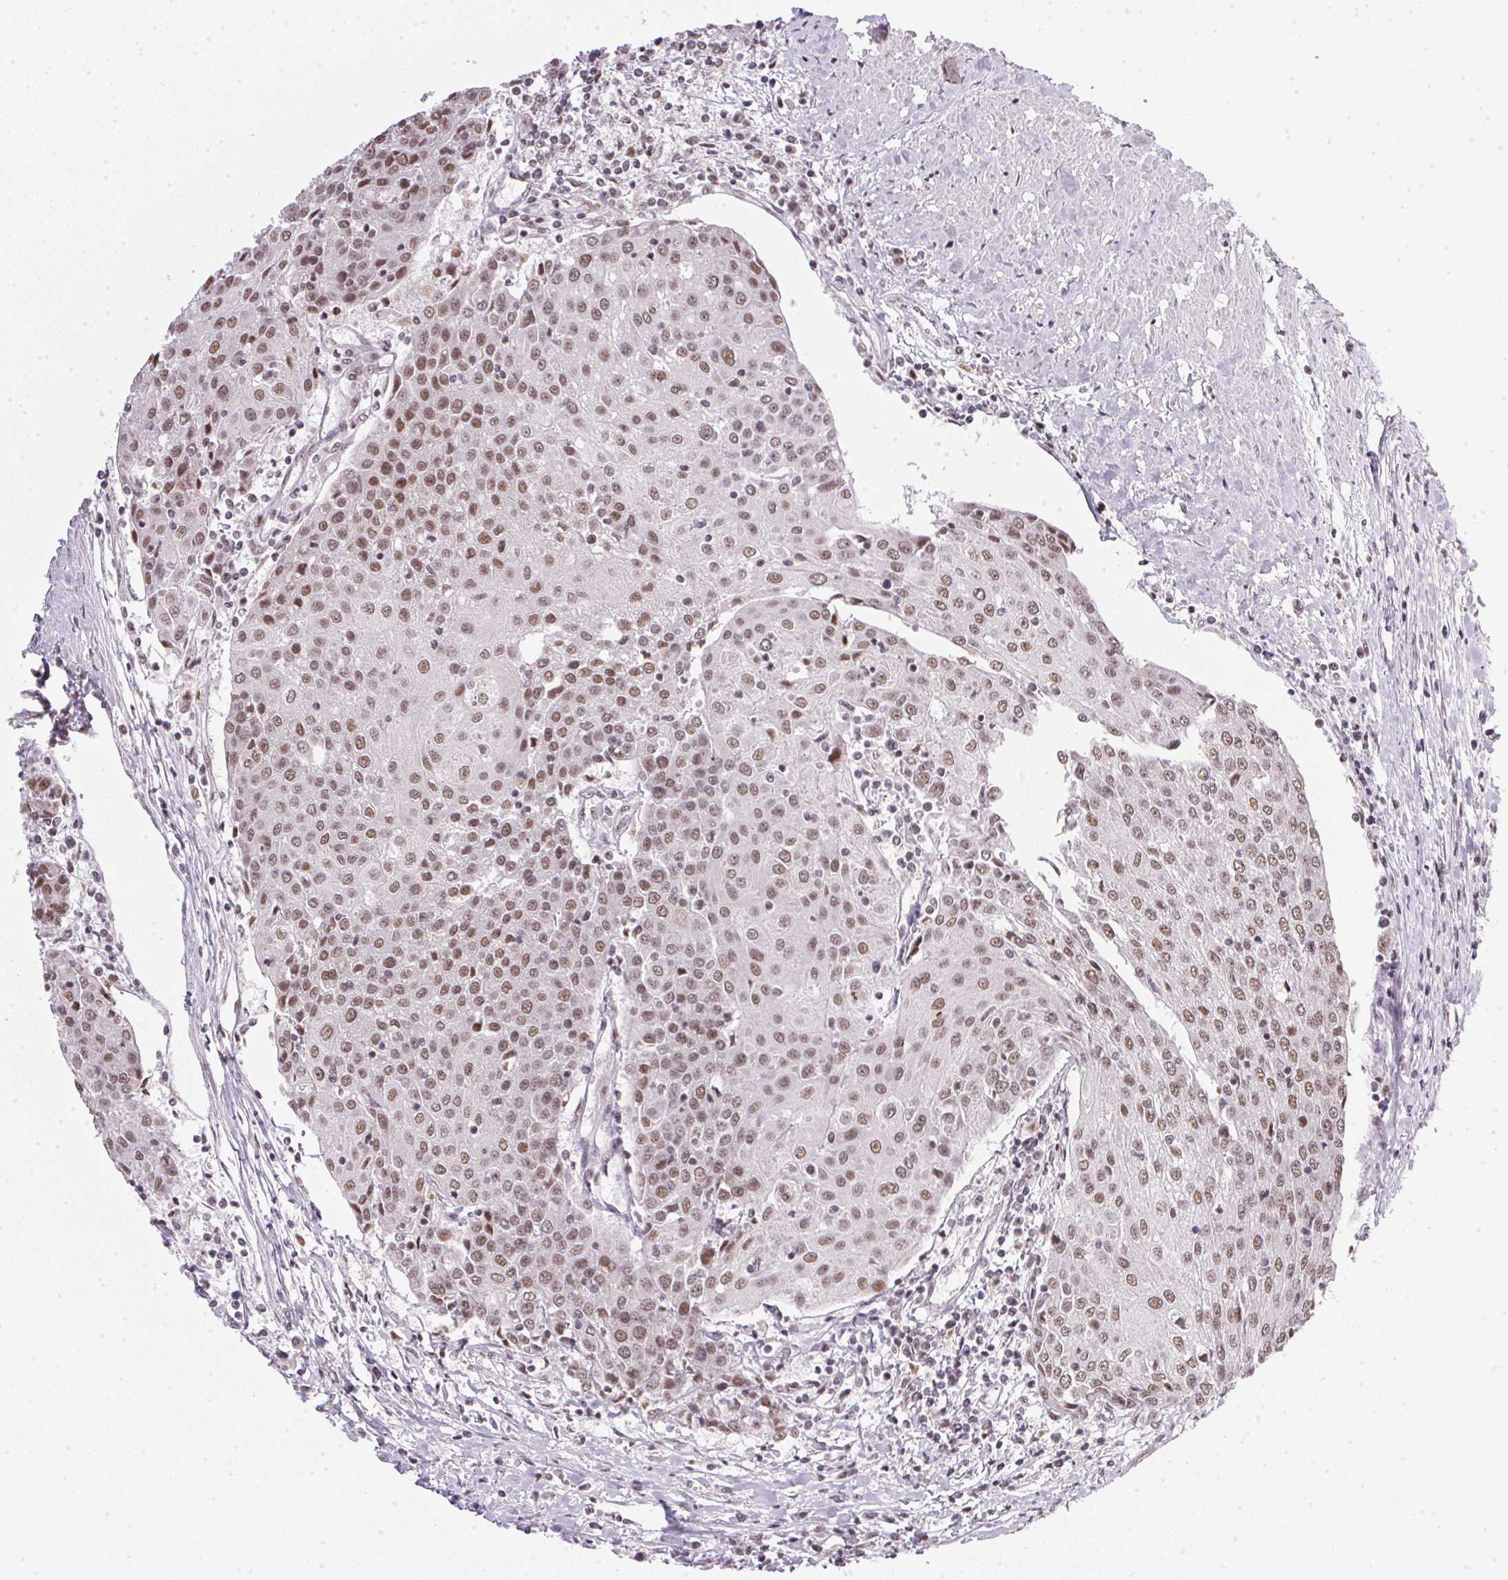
{"staining": {"intensity": "moderate", "quantity": ">75%", "location": "nuclear"}, "tissue": "urothelial cancer", "cell_type": "Tumor cells", "image_type": "cancer", "snomed": [{"axis": "morphology", "description": "Urothelial carcinoma, High grade"}, {"axis": "topography", "description": "Urinary bladder"}], "caption": "Moderate nuclear staining is seen in about >75% of tumor cells in urothelial cancer.", "gene": "SRSF7", "patient": {"sex": "female", "age": 85}}